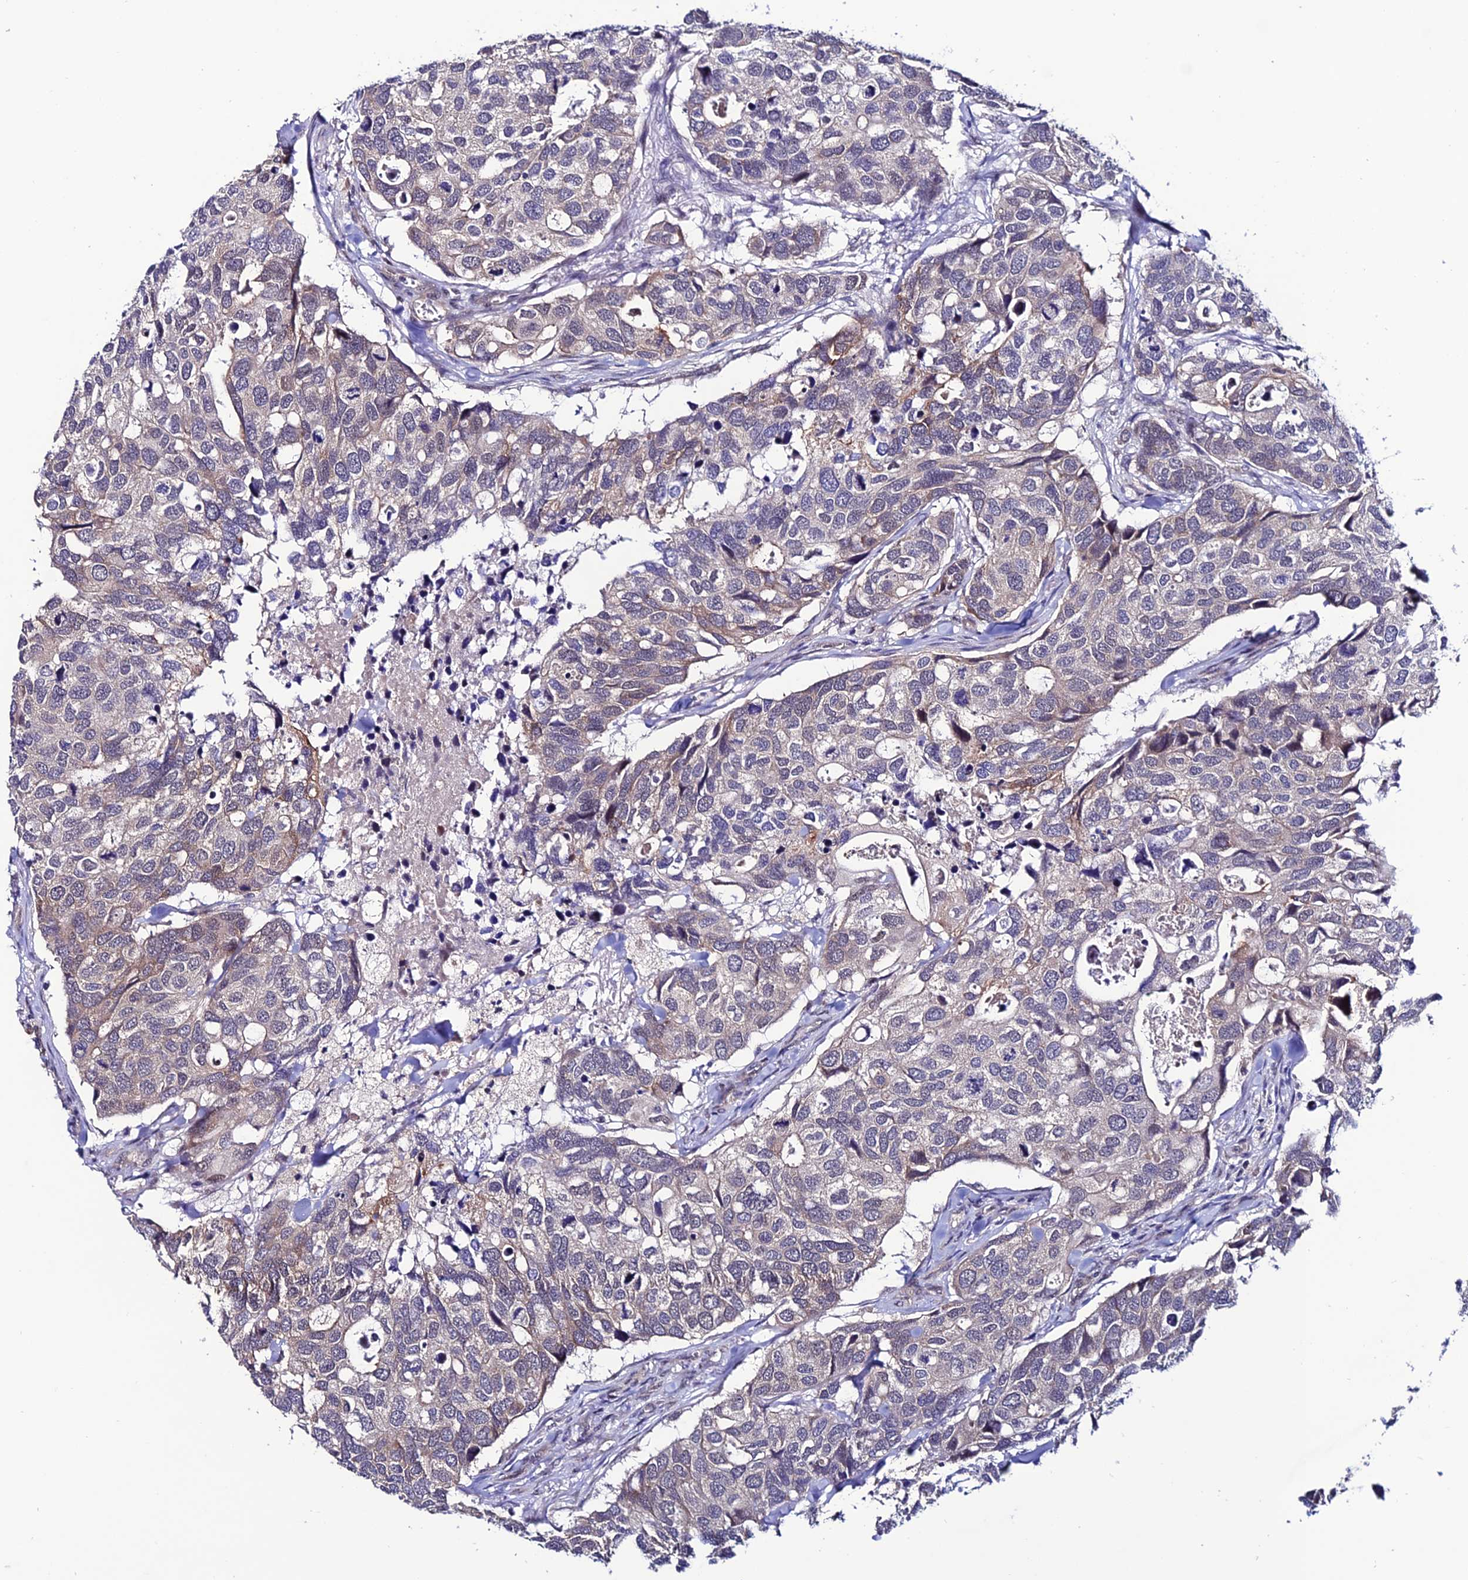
{"staining": {"intensity": "weak", "quantity": "<25%", "location": "cytoplasmic/membranous"}, "tissue": "breast cancer", "cell_type": "Tumor cells", "image_type": "cancer", "snomed": [{"axis": "morphology", "description": "Duct carcinoma"}, {"axis": "topography", "description": "Breast"}], "caption": "There is no significant staining in tumor cells of infiltrating ductal carcinoma (breast). (DAB immunohistochemistry visualized using brightfield microscopy, high magnification).", "gene": "FZD8", "patient": {"sex": "female", "age": 83}}